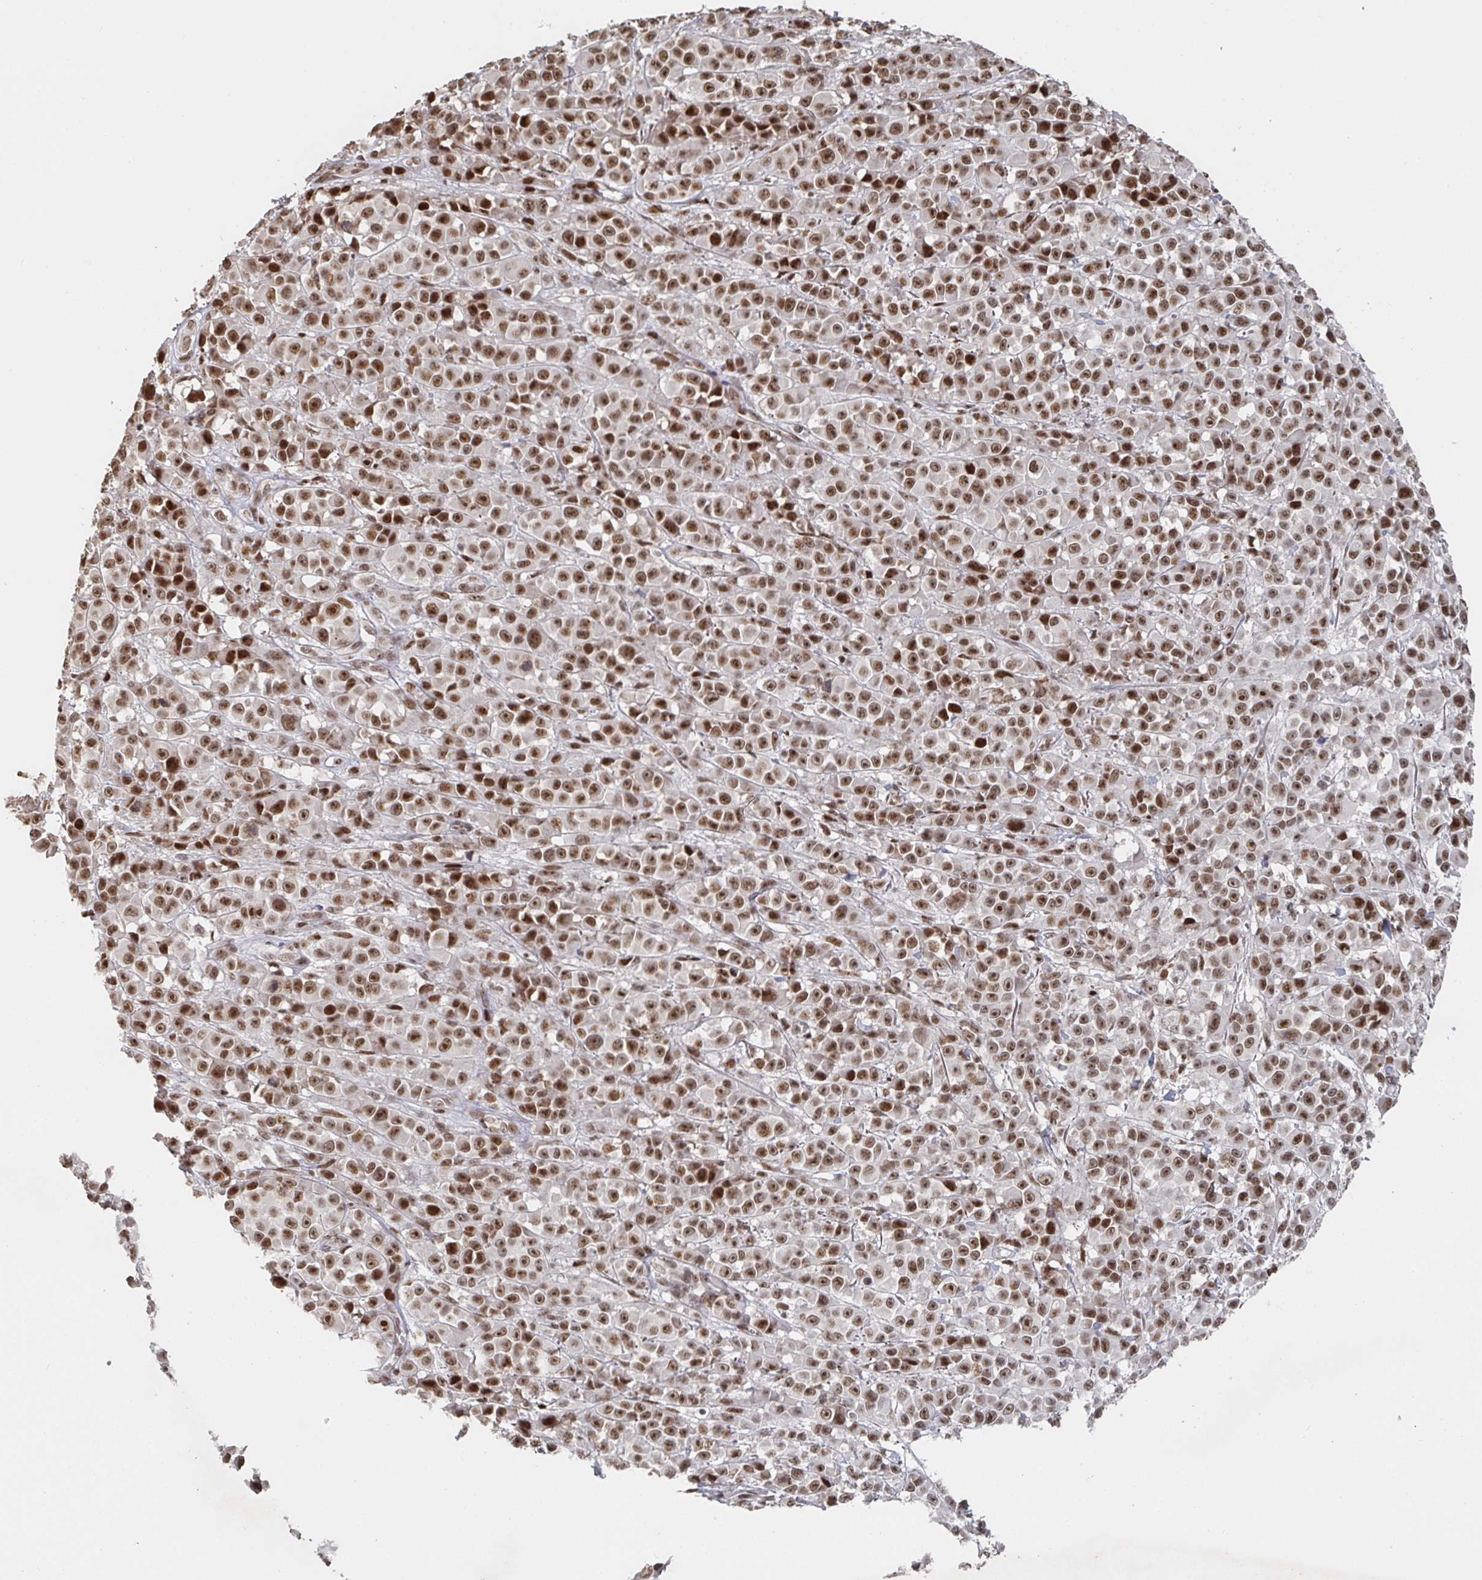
{"staining": {"intensity": "strong", "quantity": ">75%", "location": "nuclear"}, "tissue": "melanoma", "cell_type": "Tumor cells", "image_type": "cancer", "snomed": [{"axis": "morphology", "description": "Malignant melanoma, NOS"}, {"axis": "topography", "description": "Skin"}, {"axis": "topography", "description": "Skin of back"}], "caption": "The photomicrograph demonstrates a brown stain indicating the presence of a protein in the nuclear of tumor cells in malignant melanoma. Immunohistochemistry (ihc) stains the protein of interest in brown and the nuclei are stained blue.", "gene": "ZDHHC12", "patient": {"sex": "male", "age": 91}}